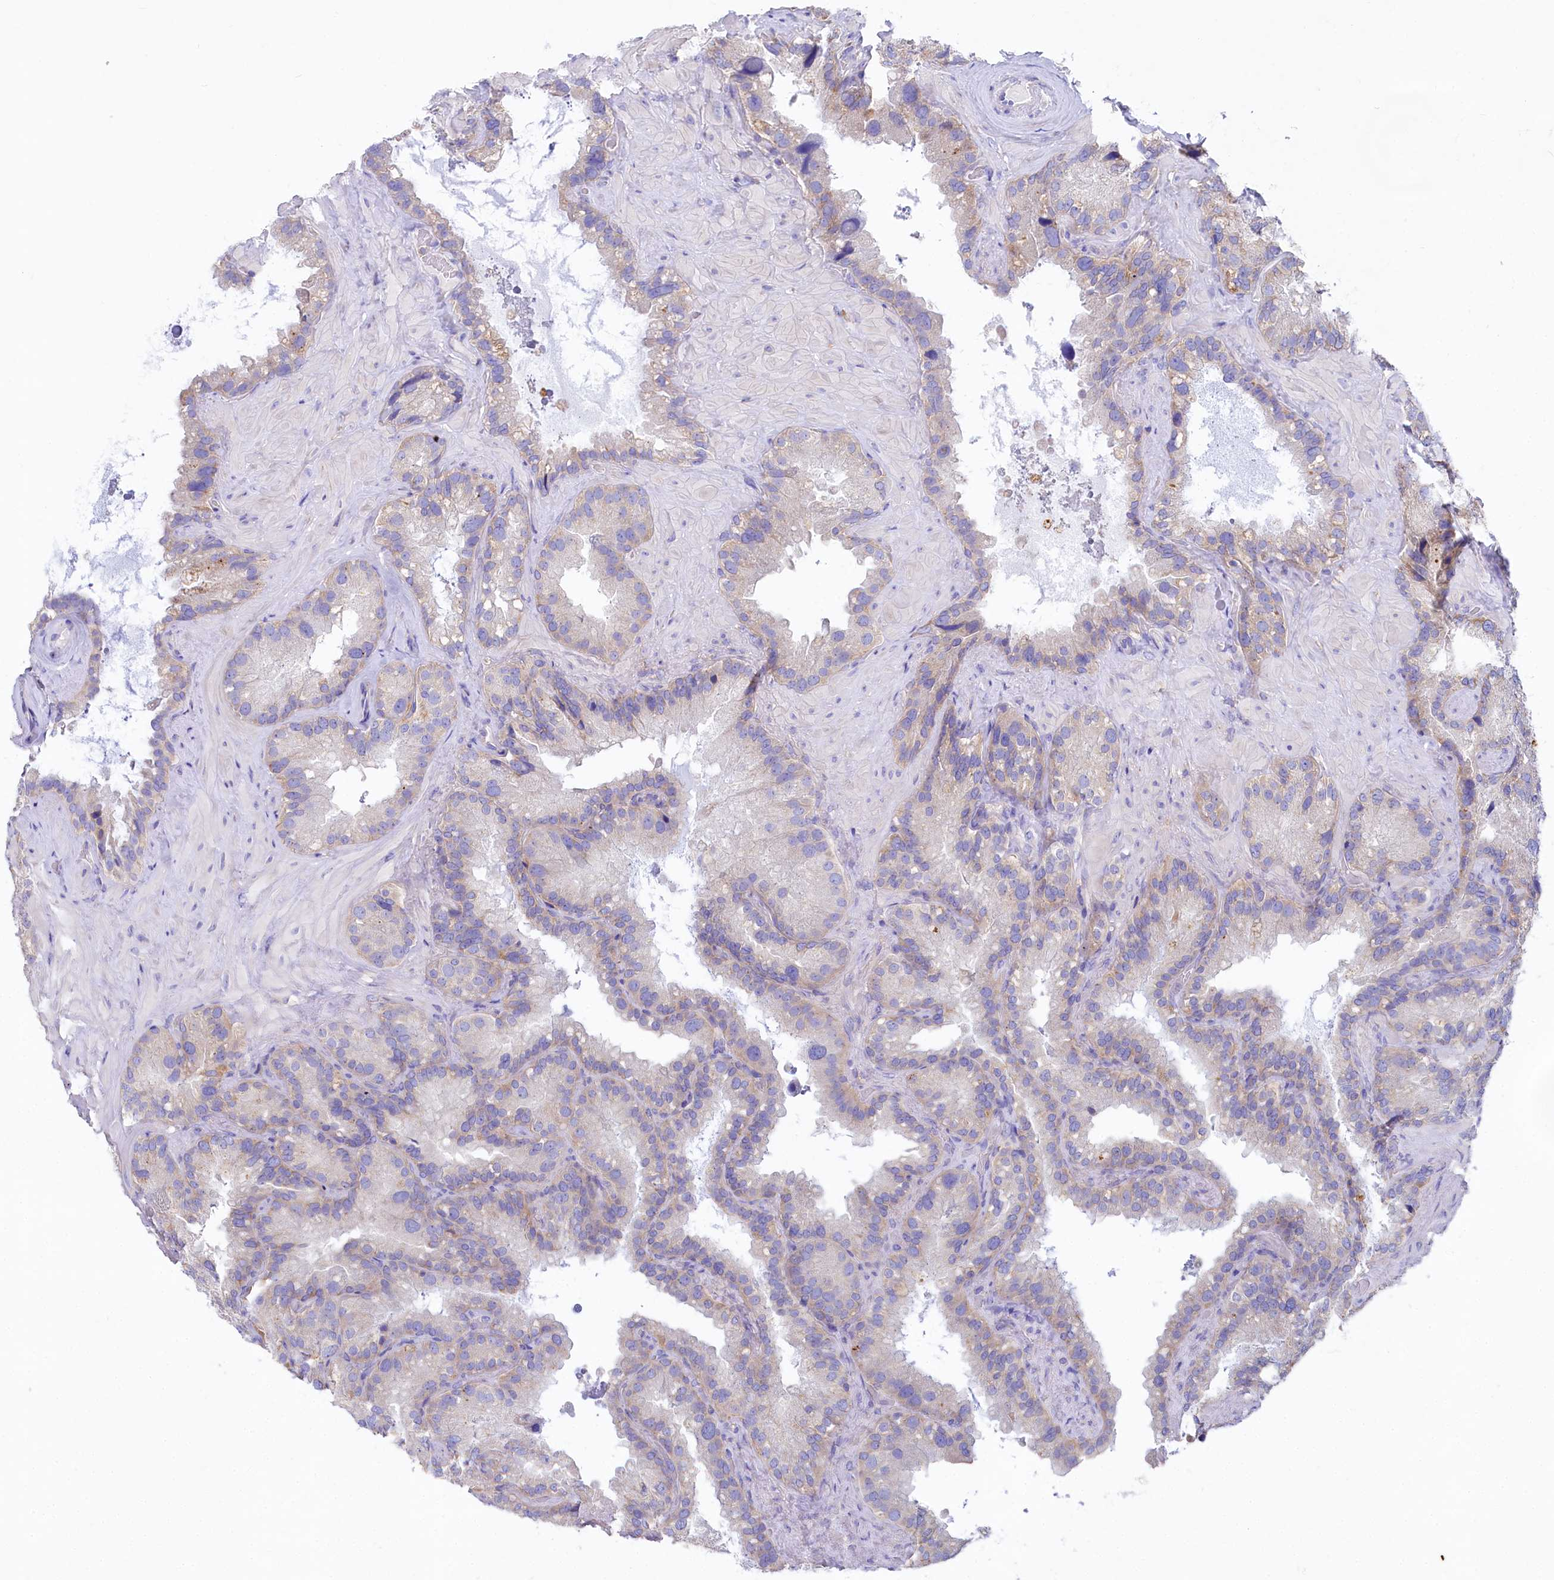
{"staining": {"intensity": "weak", "quantity": "<25%", "location": "cytoplasmic/membranous"}, "tissue": "seminal vesicle", "cell_type": "Glandular cells", "image_type": "normal", "snomed": [{"axis": "morphology", "description": "Normal tissue, NOS"}, {"axis": "topography", "description": "Prostate"}, {"axis": "topography", "description": "Seminal veicle"}], "caption": "Immunohistochemistry photomicrograph of normal human seminal vesicle stained for a protein (brown), which demonstrates no staining in glandular cells.", "gene": "VPS26B", "patient": {"sex": "male", "age": 68}}